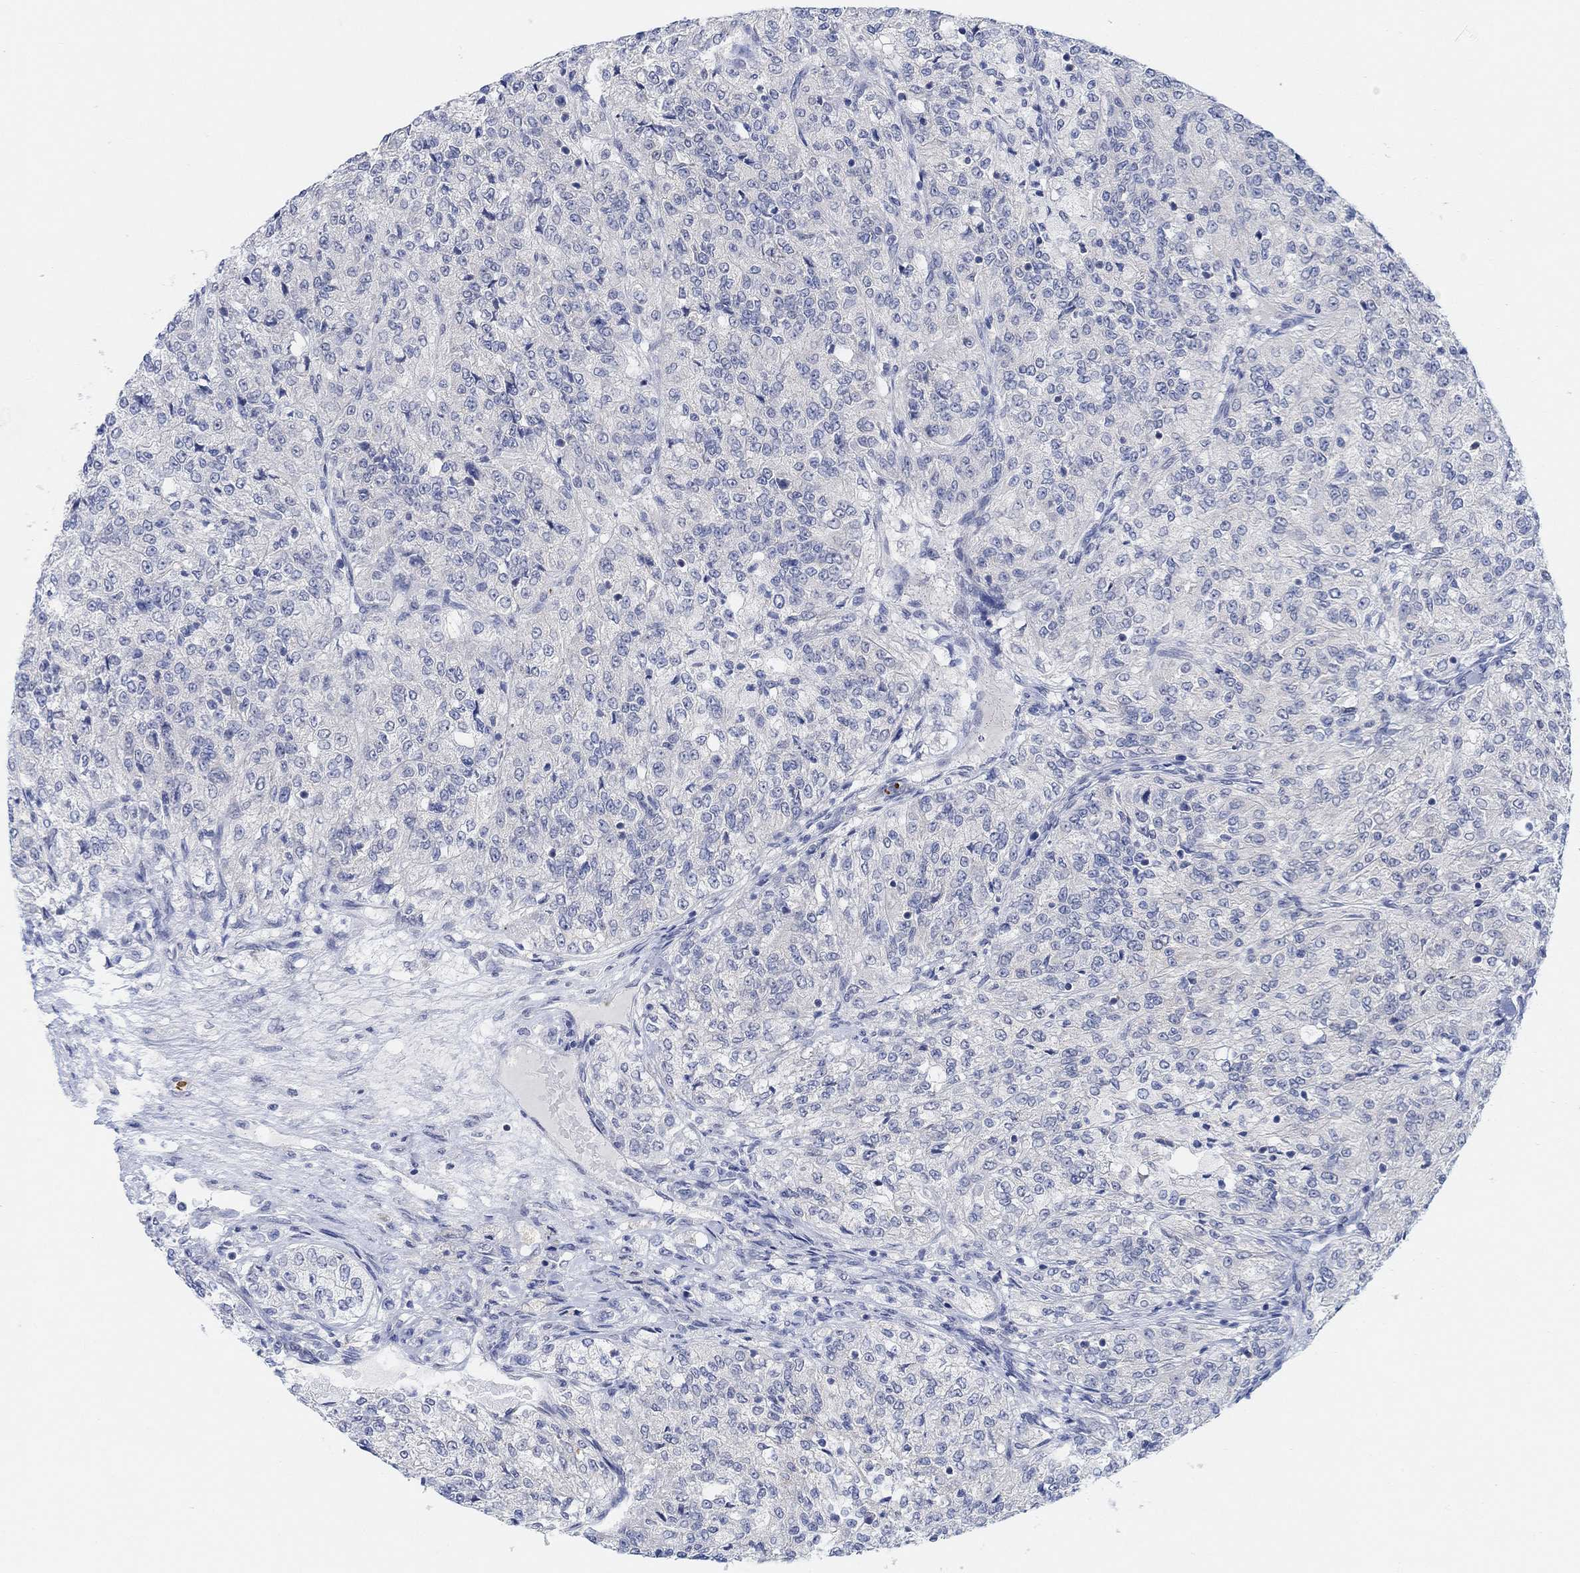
{"staining": {"intensity": "negative", "quantity": "none", "location": "none"}, "tissue": "renal cancer", "cell_type": "Tumor cells", "image_type": "cancer", "snomed": [{"axis": "morphology", "description": "Adenocarcinoma, NOS"}, {"axis": "topography", "description": "Kidney"}], "caption": "DAB (3,3'-diaminobenzidine) immunohistochemical staining of renal cancer (adenocarcinoma) reveals no significant expression in tumor cells.", "gene": "RIMS1", "patient": {"sex": "female", "age": 63}}